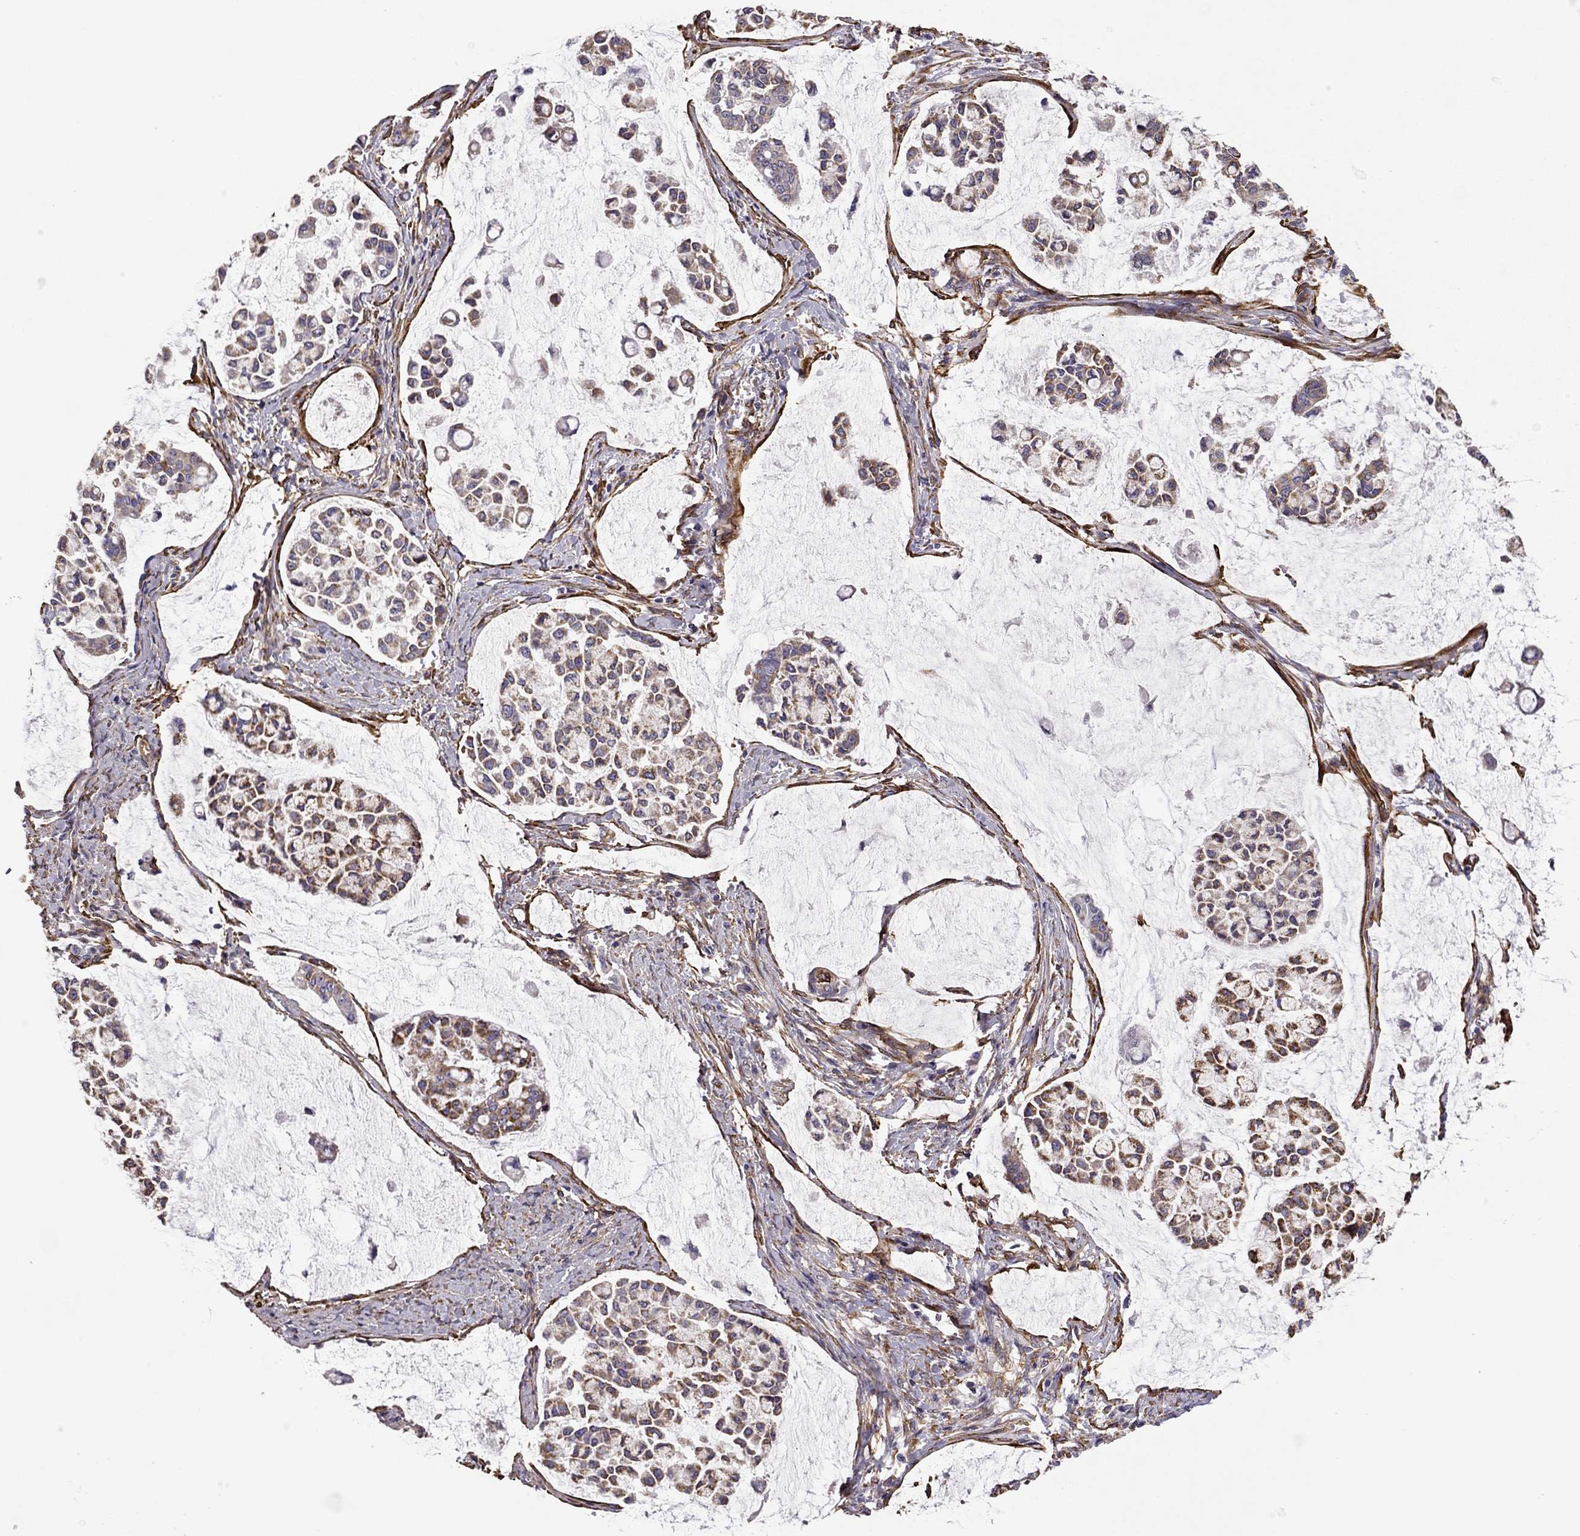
{"staining": {"intensity": "moderate", "quantity": "25%-75%", "location": "cytoplasmic/membranous"}, "tissue": "stomach cancer", "cell_type": "Tumor cells", "image_type": "cancer", "snomed": [{"axis": "morphology", "description": "Adenocarcinoma, NOS"}, {"axis": "topography", "description": "Stomach"}], "caption": "Brown immunohistochemical staining in human stomach adenocarcinoma demonstrates moderate cytoplasmic/membranous staining in about 25%-75% of tumor cells.", "gene": "MAP4", "patient": {"sex": "male", "age": 82}}